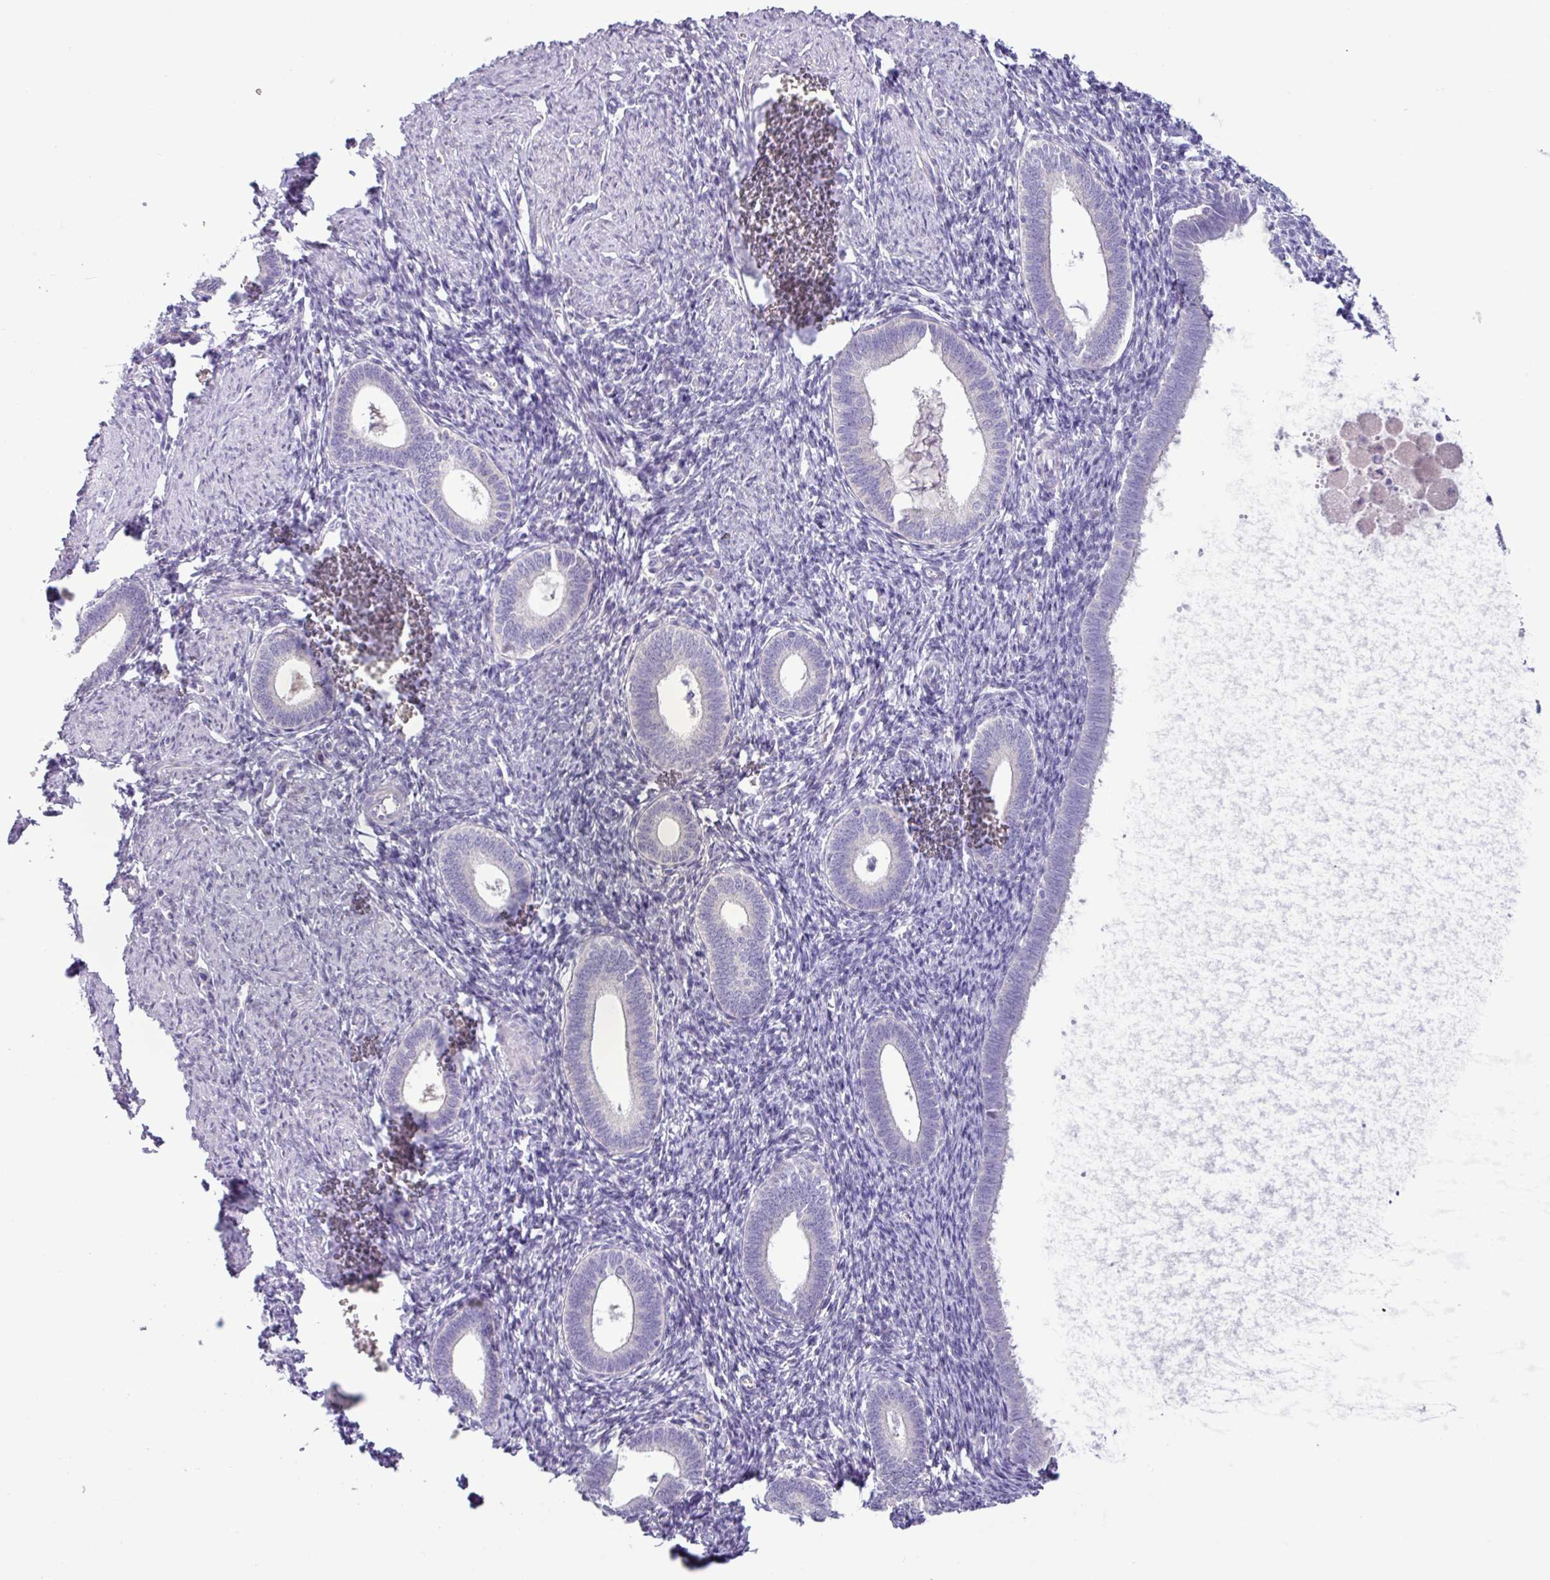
{"staining": {"intensity": "negative", "quantity": "none", "location": "none"}, "tissue": "endometrium", "cell_type": "Cells in endometrial stroma", "image_type": "normal", "snomed": [{"axis": "morphology", "description": "Normal tissue, NOS"}, {"axis": "topography", "description": "Endometrium"}], "caption": "Immunohistochemistry (IHC) of unremarkable human endometrium exhibits no staining in cells in endometrial stroma.", "gene": "STIMATE", "patient": {"sex": "female", "age": 41}}